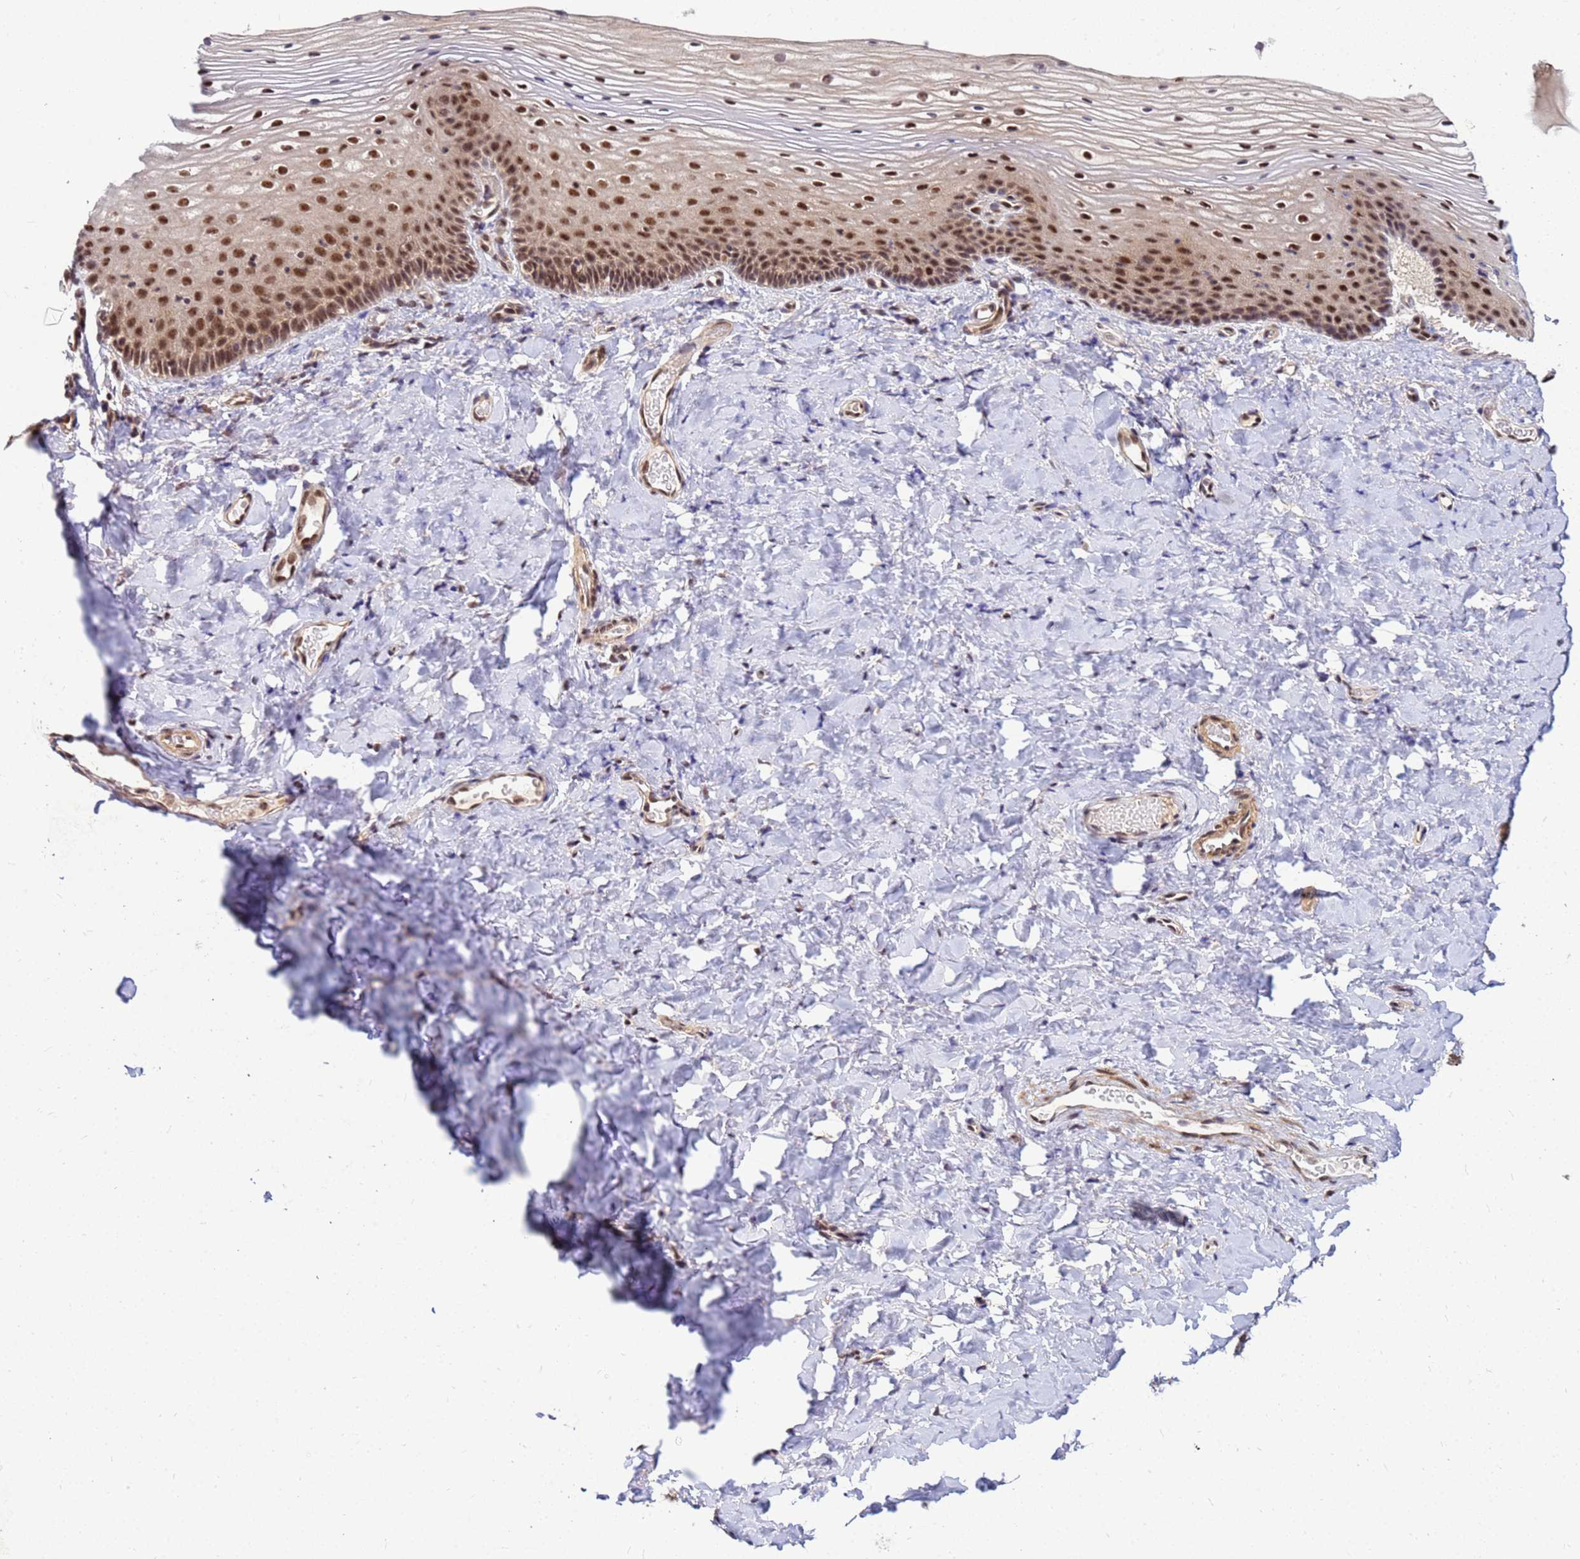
{"staining": {"intensity": "moderate", "quantity": ">75%", "location": "nuclear"}, "tissue": "vagina", "cell_type": "Squamous epithelial cells", "image_type": "normal", "snomed": [{"axis": "morphology", "description": "Normal tissue, NOS"}, {"axis": "topography", "description": "Vagina"}], "caption": "Squamous epithelial cells demonstrate medium levels of moderate nuclear positivity in about >75% of cells in normal vagina.", "gene": "NCBP2", "patient": {"sex": "female", "age": 60}}